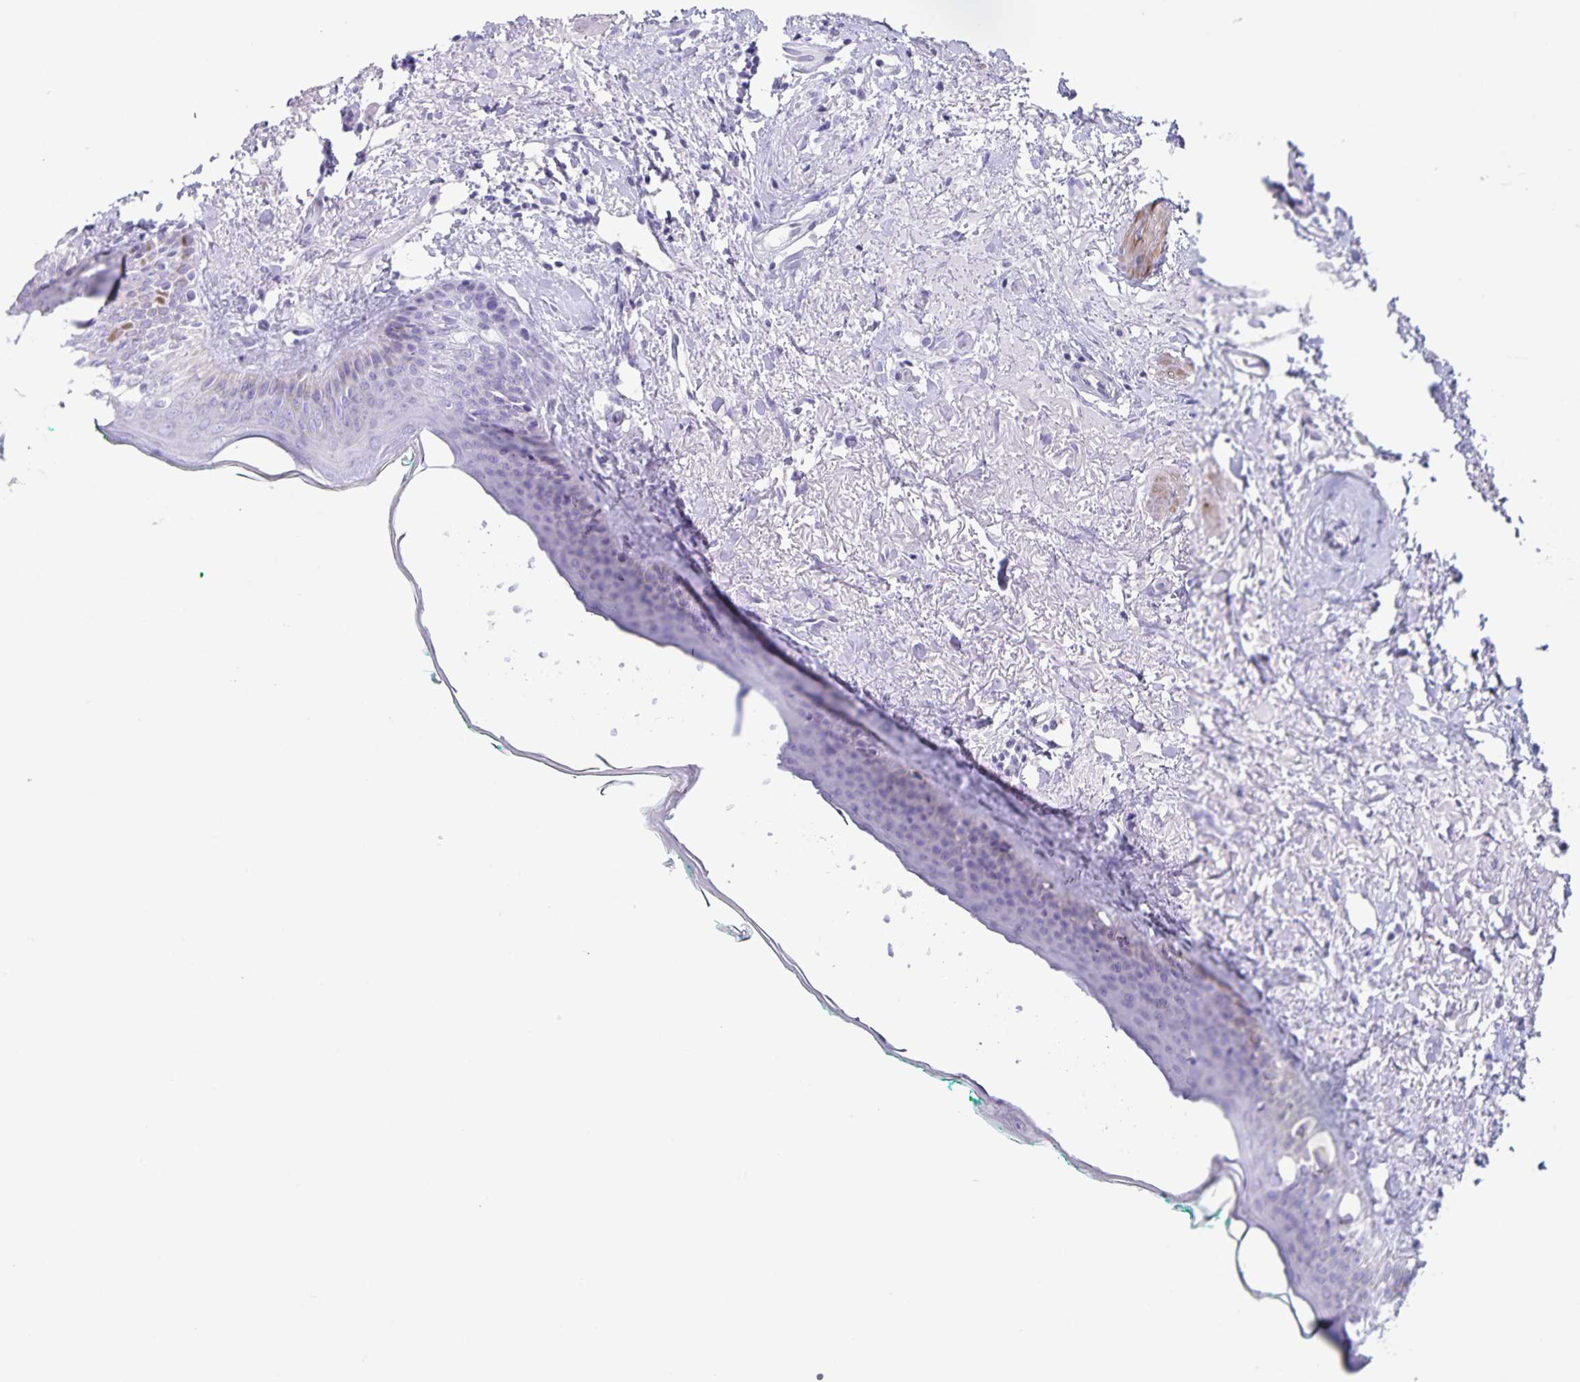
{"staining": {"intensity": "negative", "quantity": "none", "location": "none"}, "tissue": "oral mucosa", "cell_type": "Squamous epithelial cells", "image_type": "normal", "snomed": [{"axis": "morphology", "description": "Normal tissue, NOS"}, {"axis": "topography", "description": "Oral tissue"}], "caption": "An IHC micrograph of unremarkable oral mucosa is shown. There is no staining in squamous epithelial cells of oral mucosa.", "gene": "C11orf42", "patient": {"sex": "female", "age": 70}}